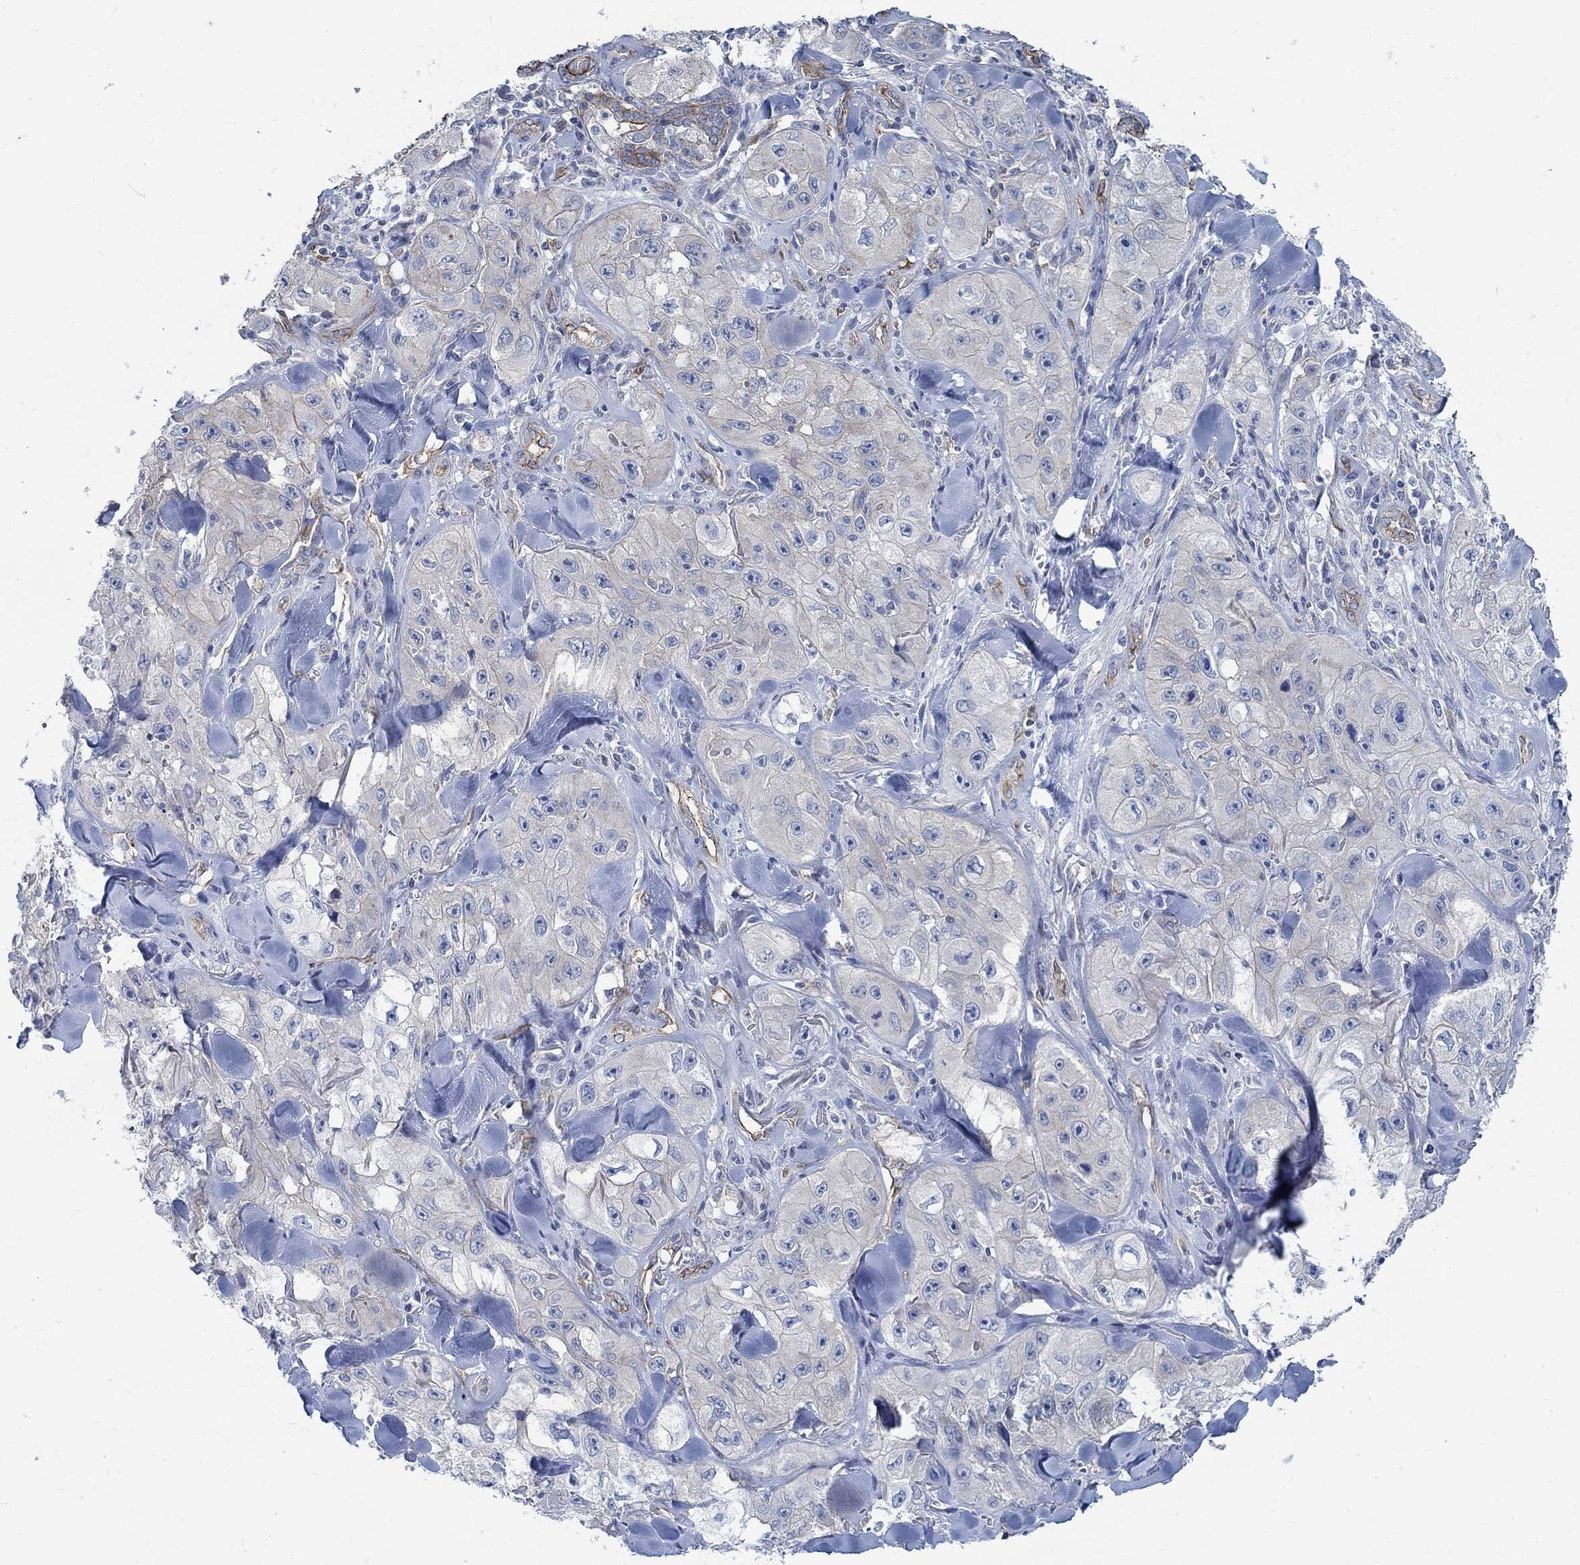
{"staining": {"intensity": "negative", "quantity": "none", "location": "none"}, "tissue": "skin cancer", "cell_type": "Tumor cells", "image_type": "cancer", "snomed": [{"axis": "morphology", "description": "Squamous cell carcinoma, NOS"}, {"axis": "topography", "description": "Skin"}, {"axis": "topography", "description": "Subcutis"}], "caption": "High power microscopy photomicrograph of an immunohistochemistry (IHC) image of skin cancer, revealing no significant positivity in tumor cells. (DAB (3,3'-diaminobenzidine) IHC, high magnification).", "gene": "TMEM198", "patient": {"sex": "male", "age": 73}}